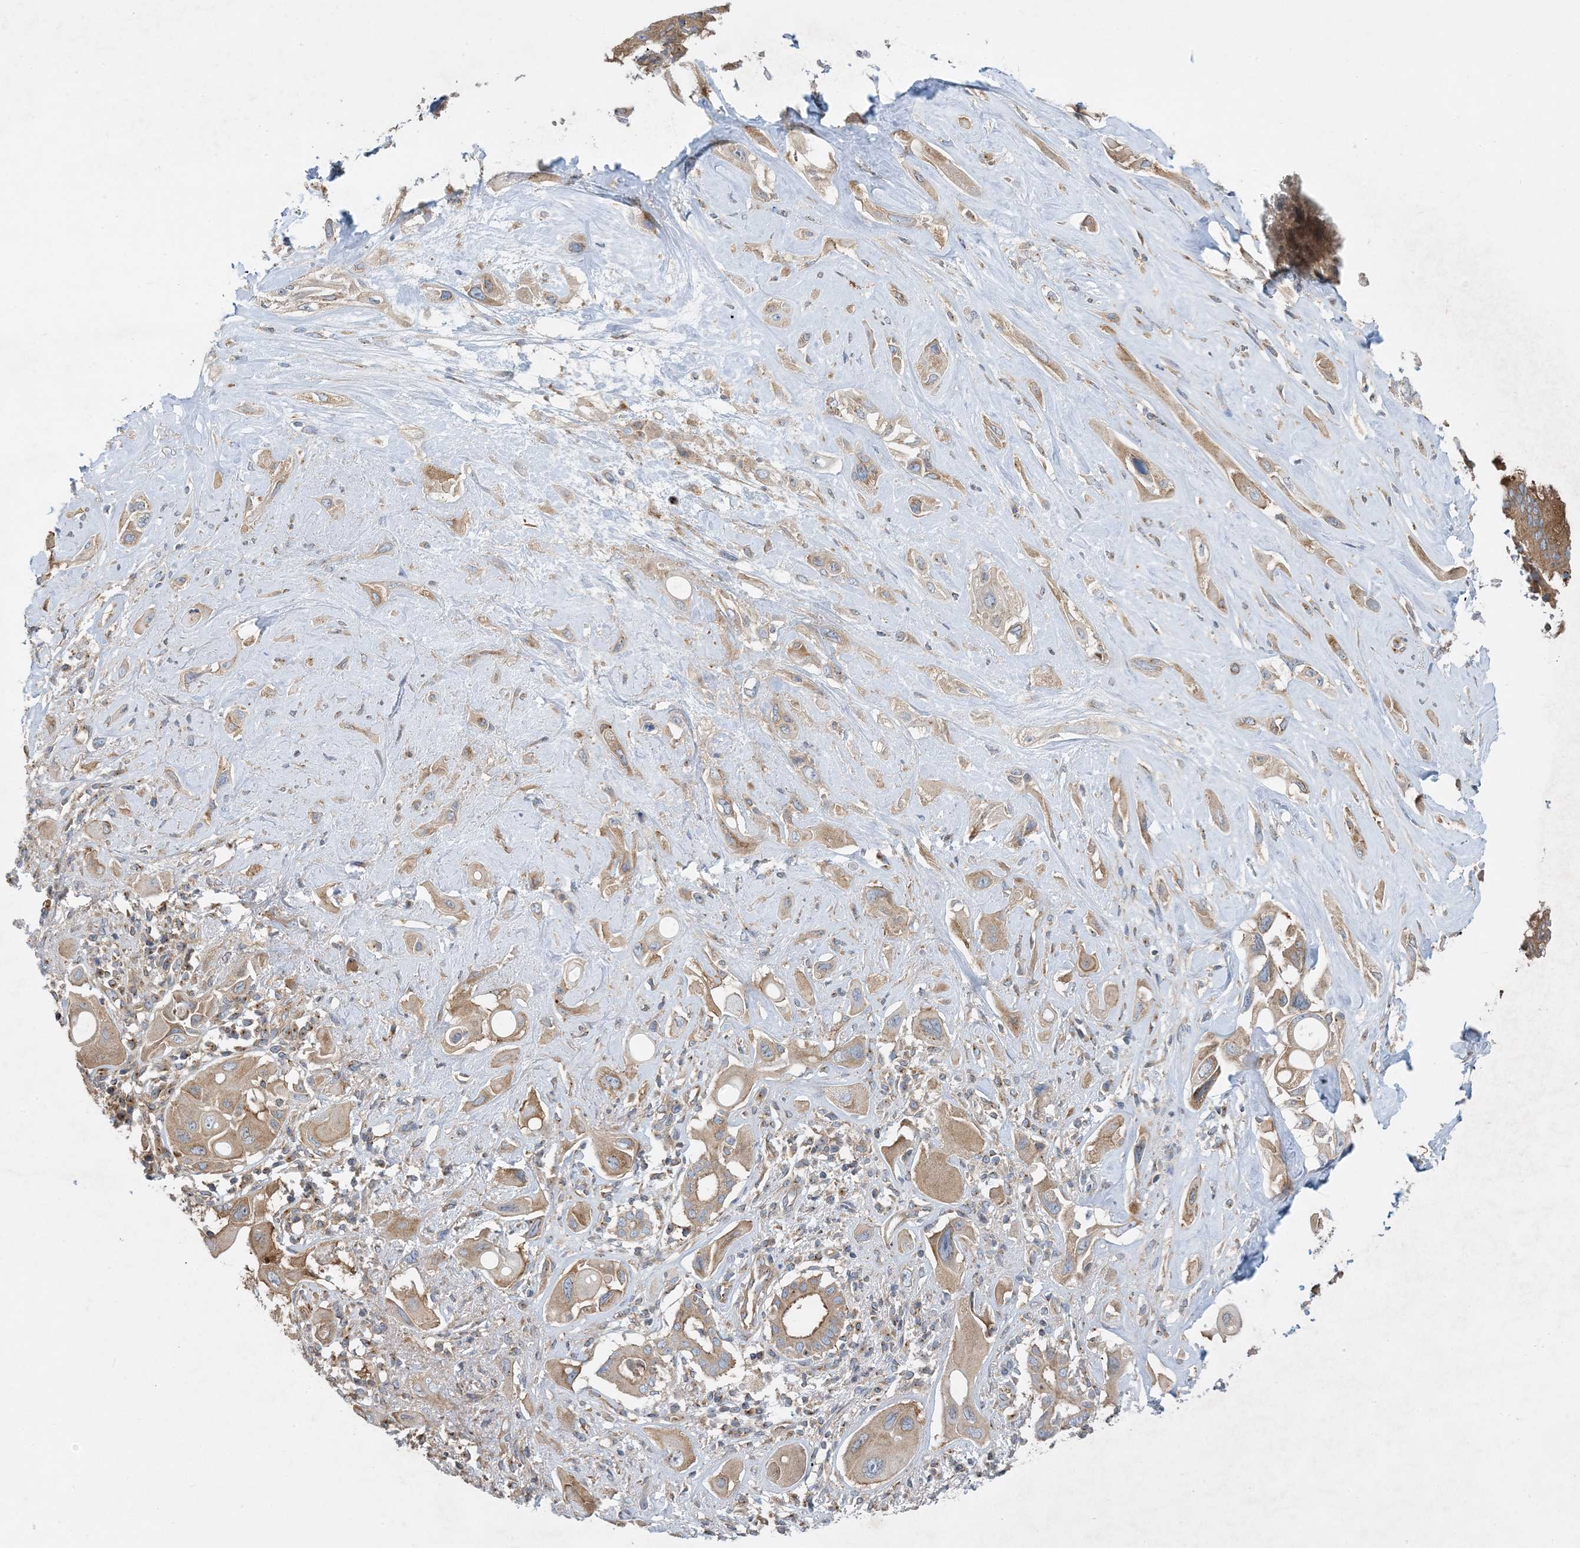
{"staining": {"intensity": "weak", "quantity": ">75%", "location": "cytoplasmic/membranous"}, "tissue": "pancreatic cancer", "cell_type": "Tumor cells", "image_type": "cancer", "snomed": [{"axis": "morphology", "description": "Adenocarcinoma, NOS"}, {"axis": "topography", "description": "Pancreas"}], "caption": "This photomicrograph displays pancreatic cancer (adenocarcinoma) stained with immunohistochemistry (IHC) to label a protein in brown. The cytoplasmic/membranous of tumor cells show weak positivity for the protein. Nuclei are counter-stained blue.", "gene": "SIDT1", "patient": {"sex": "male", "age": 68}}